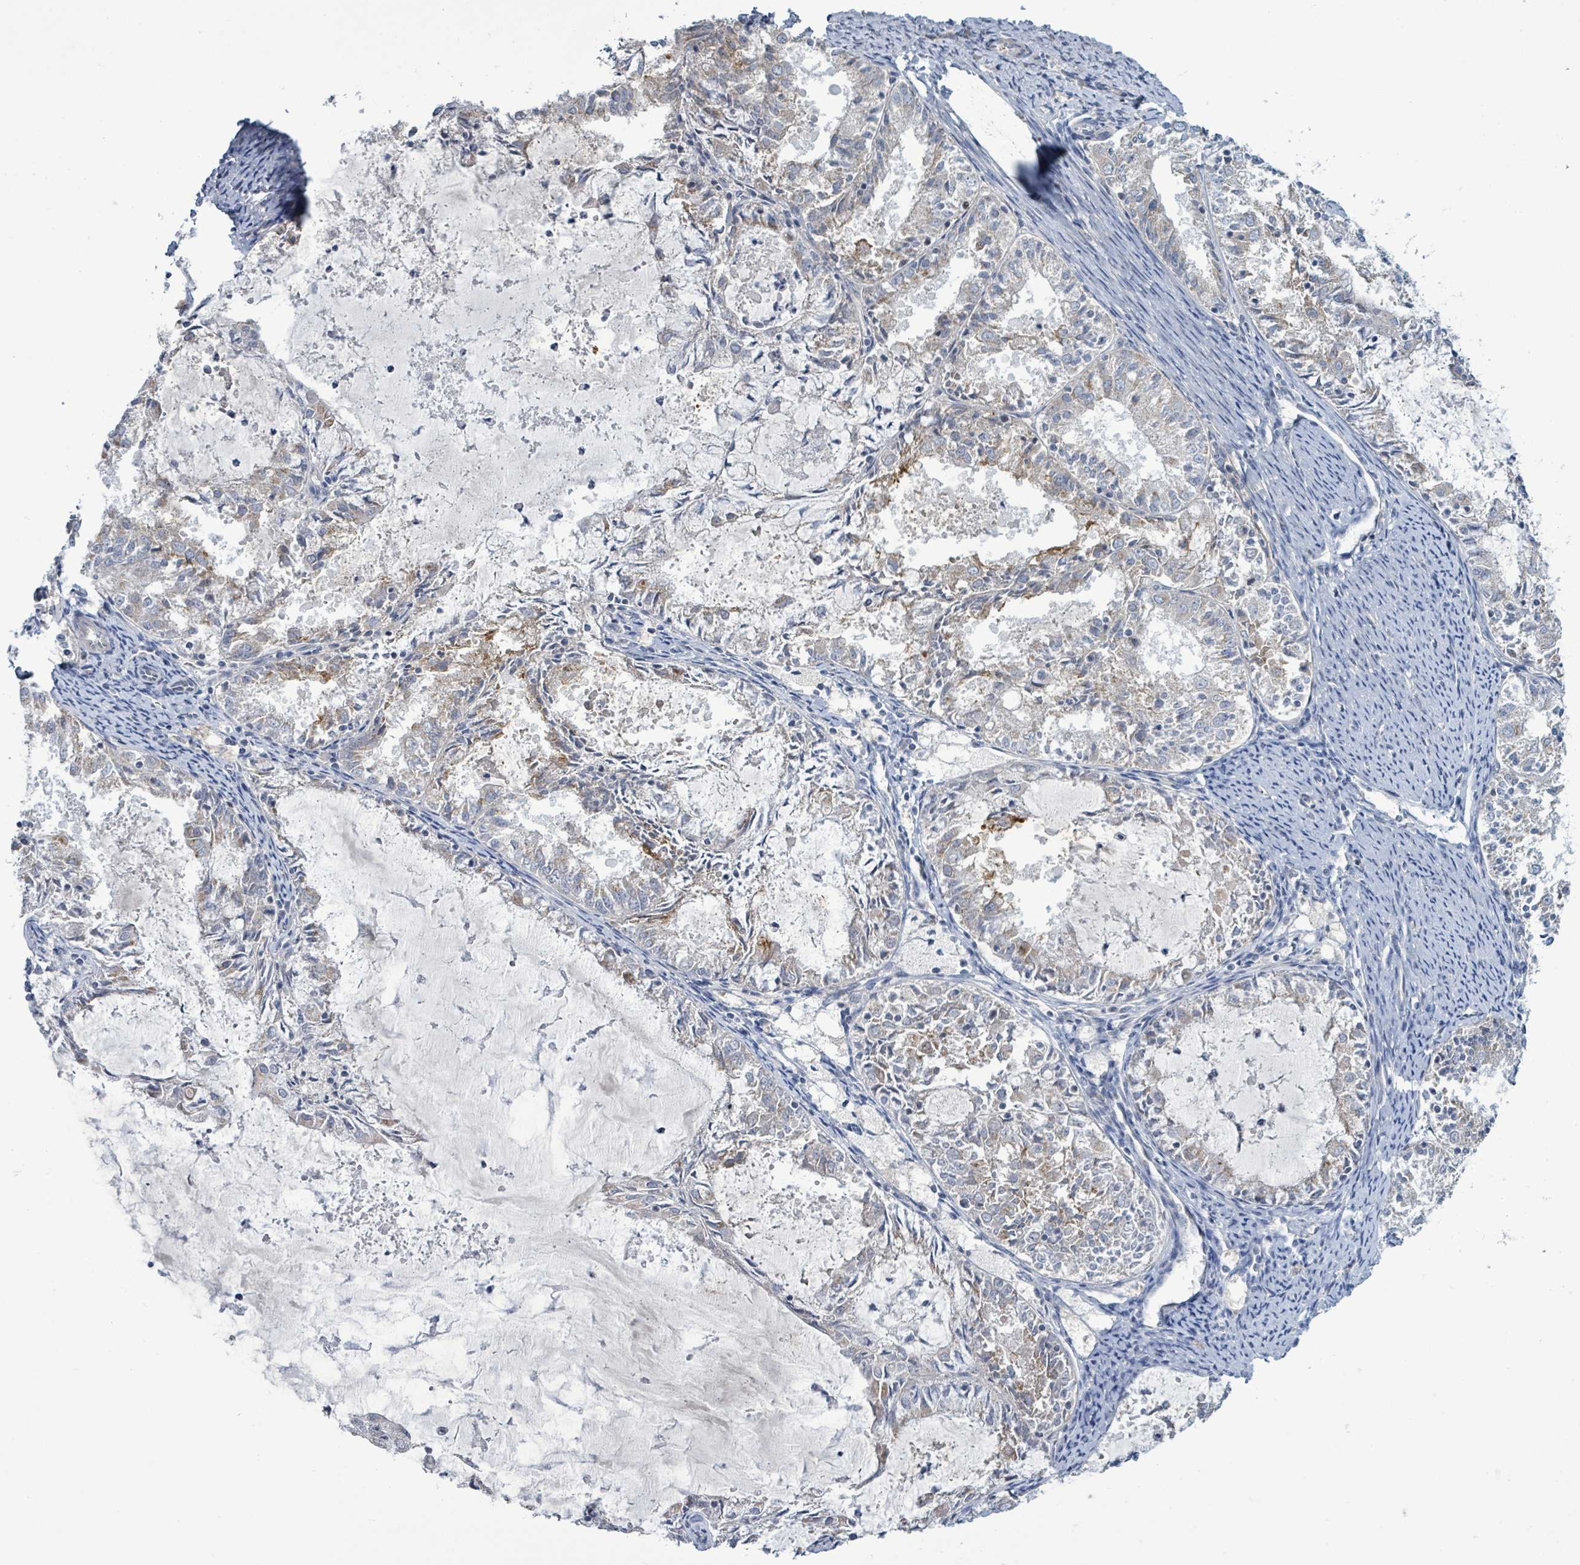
{"staining": {"intensity": "moderate", "quantity": "<25%", "location": "cytoplasmic/membranous"}, "tissue": "endometrial cancer", "cell_type": "Tumor cells", "image_type": "cancer", "snomed": [{"axis": "morphology", "description": "Adenocarcinoma, NOS"}, {"axis": "topography", "description": "Endometrium"}], "caption": "Immunohistochemical staining of endometrial cancer shows low levels of moderate cytoplasmic/membranous positivity in about <25% of tumor cells.", "gene": "ZFPM1", "patient": {"sex": "female", "age": 57}}